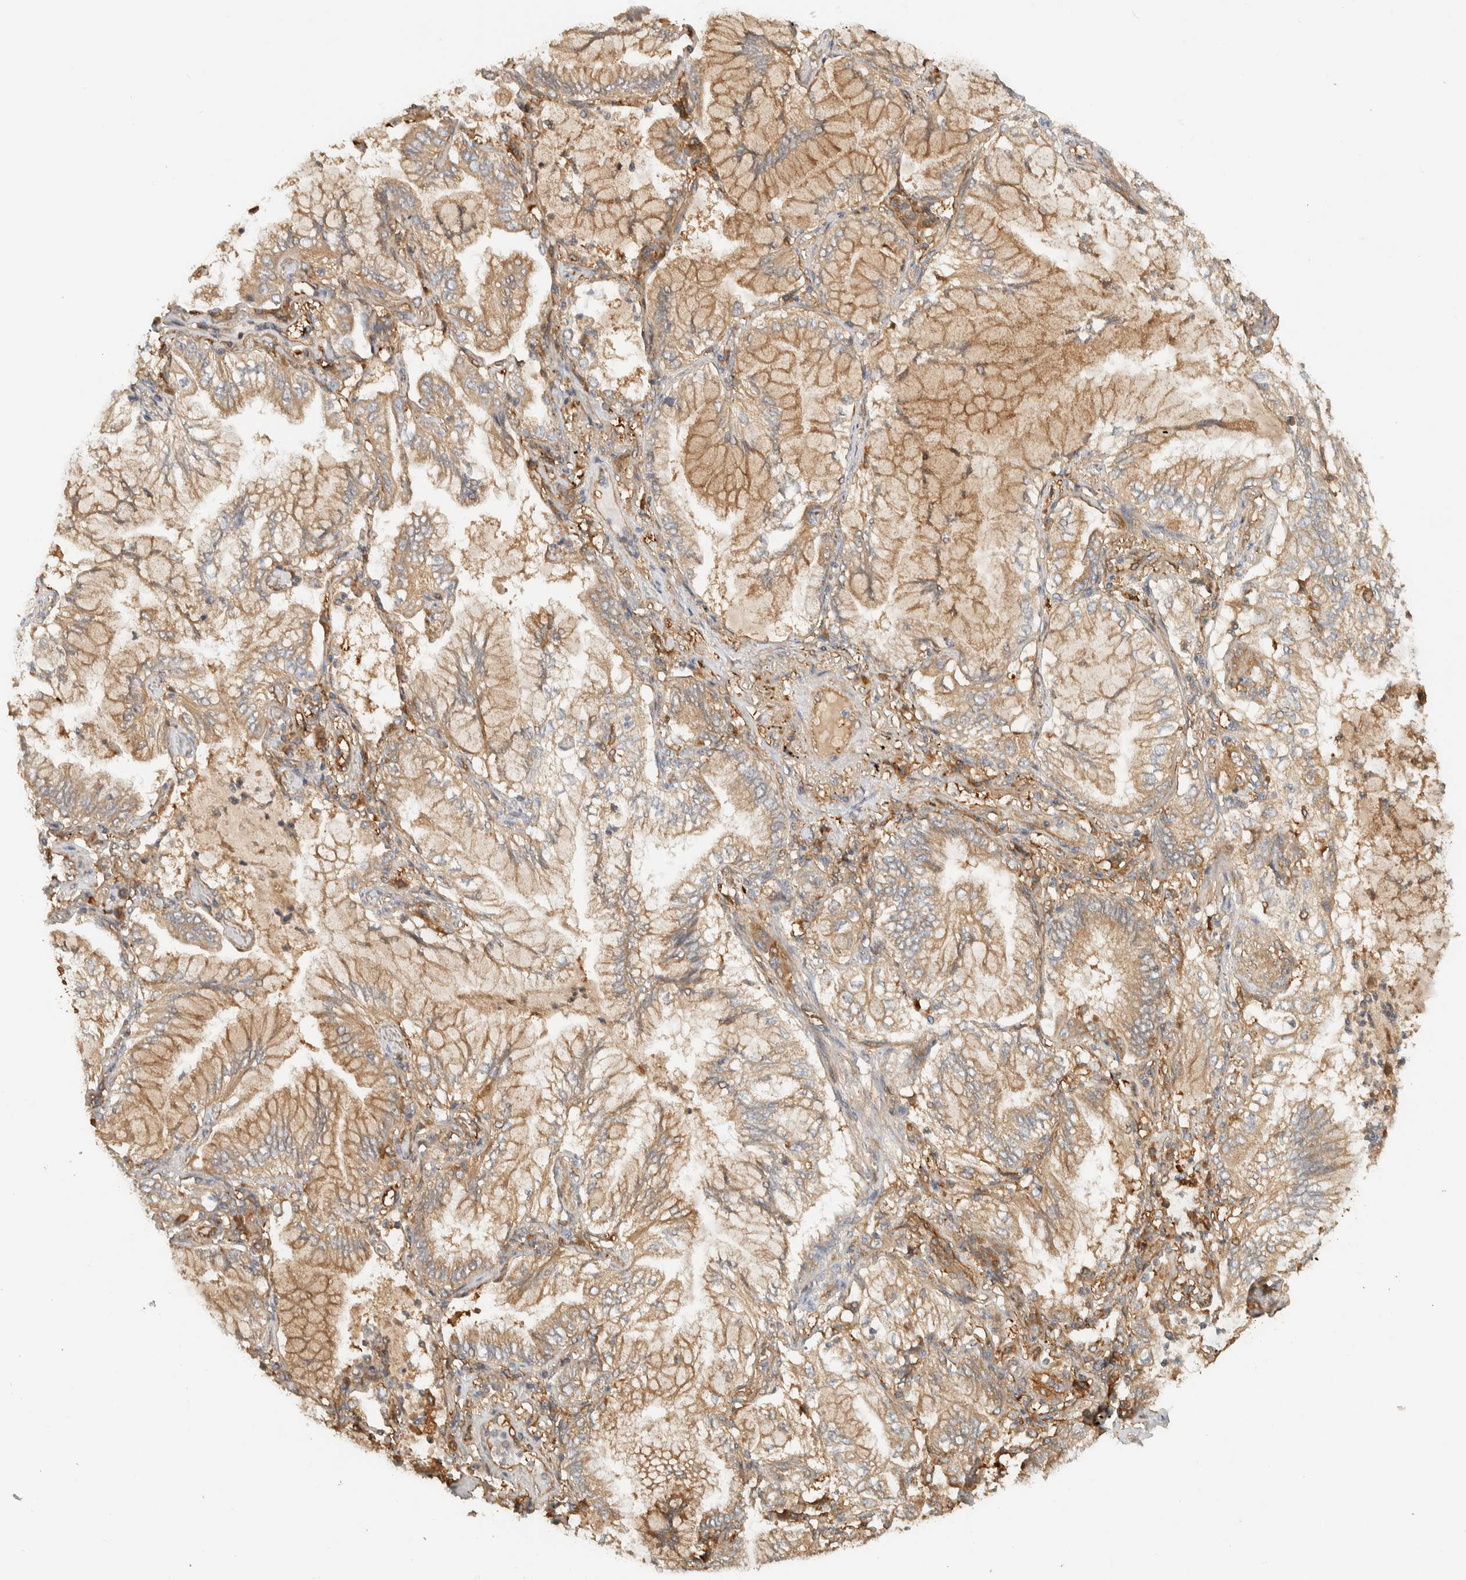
{"staining": {"intensity": "moderate", "quantity": ">75%", "location": "cytoplasmic/membranous"}, "tissue": "lung cancer", "cell_type": "Tumor cells", "image_type": "cancer", "snomed": [{"axis": "morphology", "description": "Adenocarcinoma, NOS"}, {"axis": "topography", "description": "Lung"}], "caption": "Tumor cells show medium levels of moderate cytoplasmic/membranous positivity in about >75% of cells in lung cancer. The protein of interest is shown in brown color, while the nuclei are stained blue.", "gene": "TMEM192", "patient": {"sex": "female", "age": 70}}